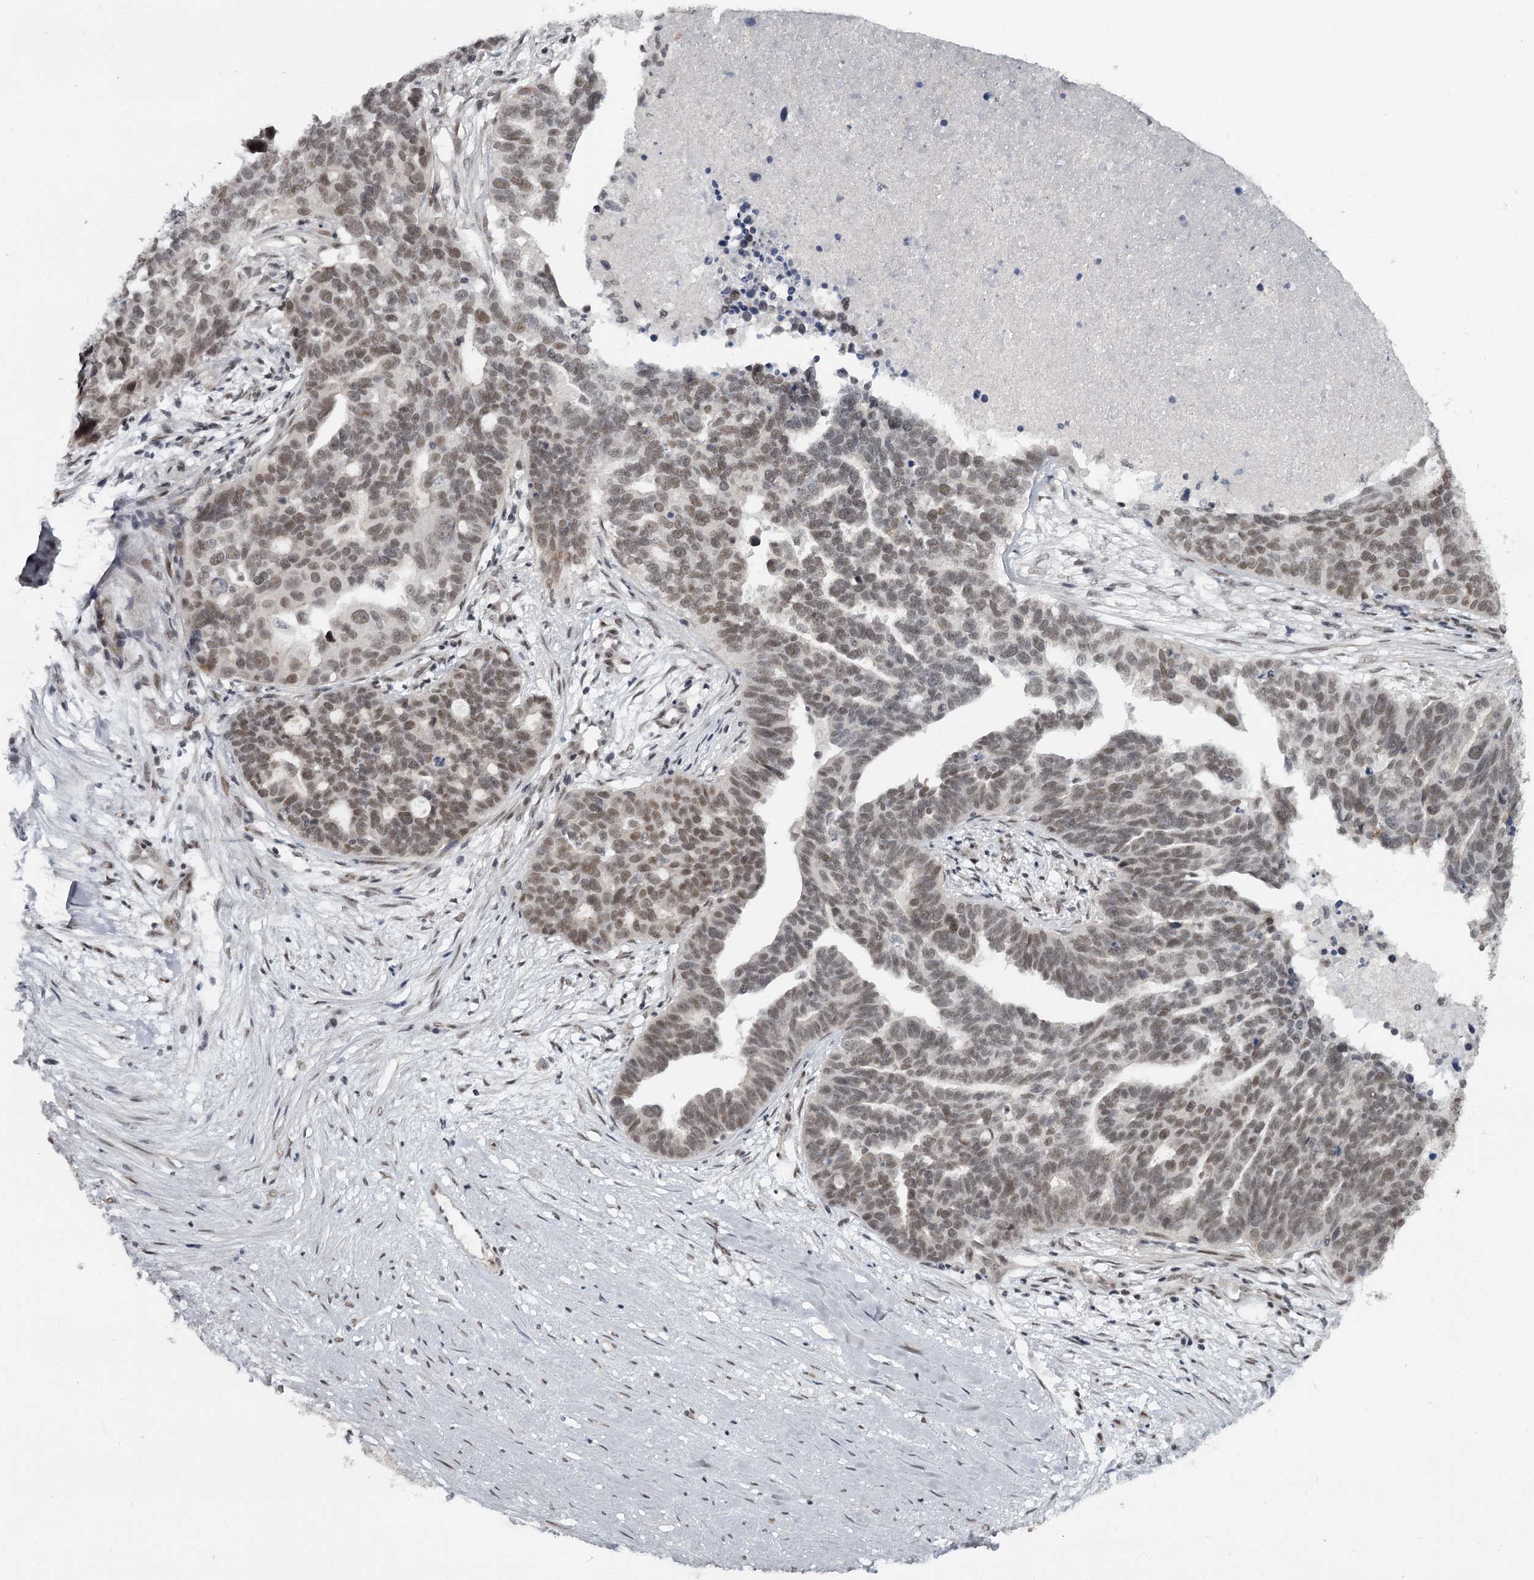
{"staining": {"intensity": "moderate", "quantity": ">75%", "location": "nuclear"}, "tissue": "ovarian cancer", "cell_type": "Tumor cells", "image_type": "cancer", "snomed": [{"axis": "morphology", "description": "Cystadenocarcinoma, serous, NOS"}, {"axis": "topography", "description": "Ovary"}], "caption": "An immunohistochemistry image of neoplastic tissue is shown. Protein staining in brown highlights moderate nuclear positivity in ovarian serous cystadenocarcinoma within tumor cells.", "gene": "FAM13C", "patient": {"sex": "female", "age": 59}}